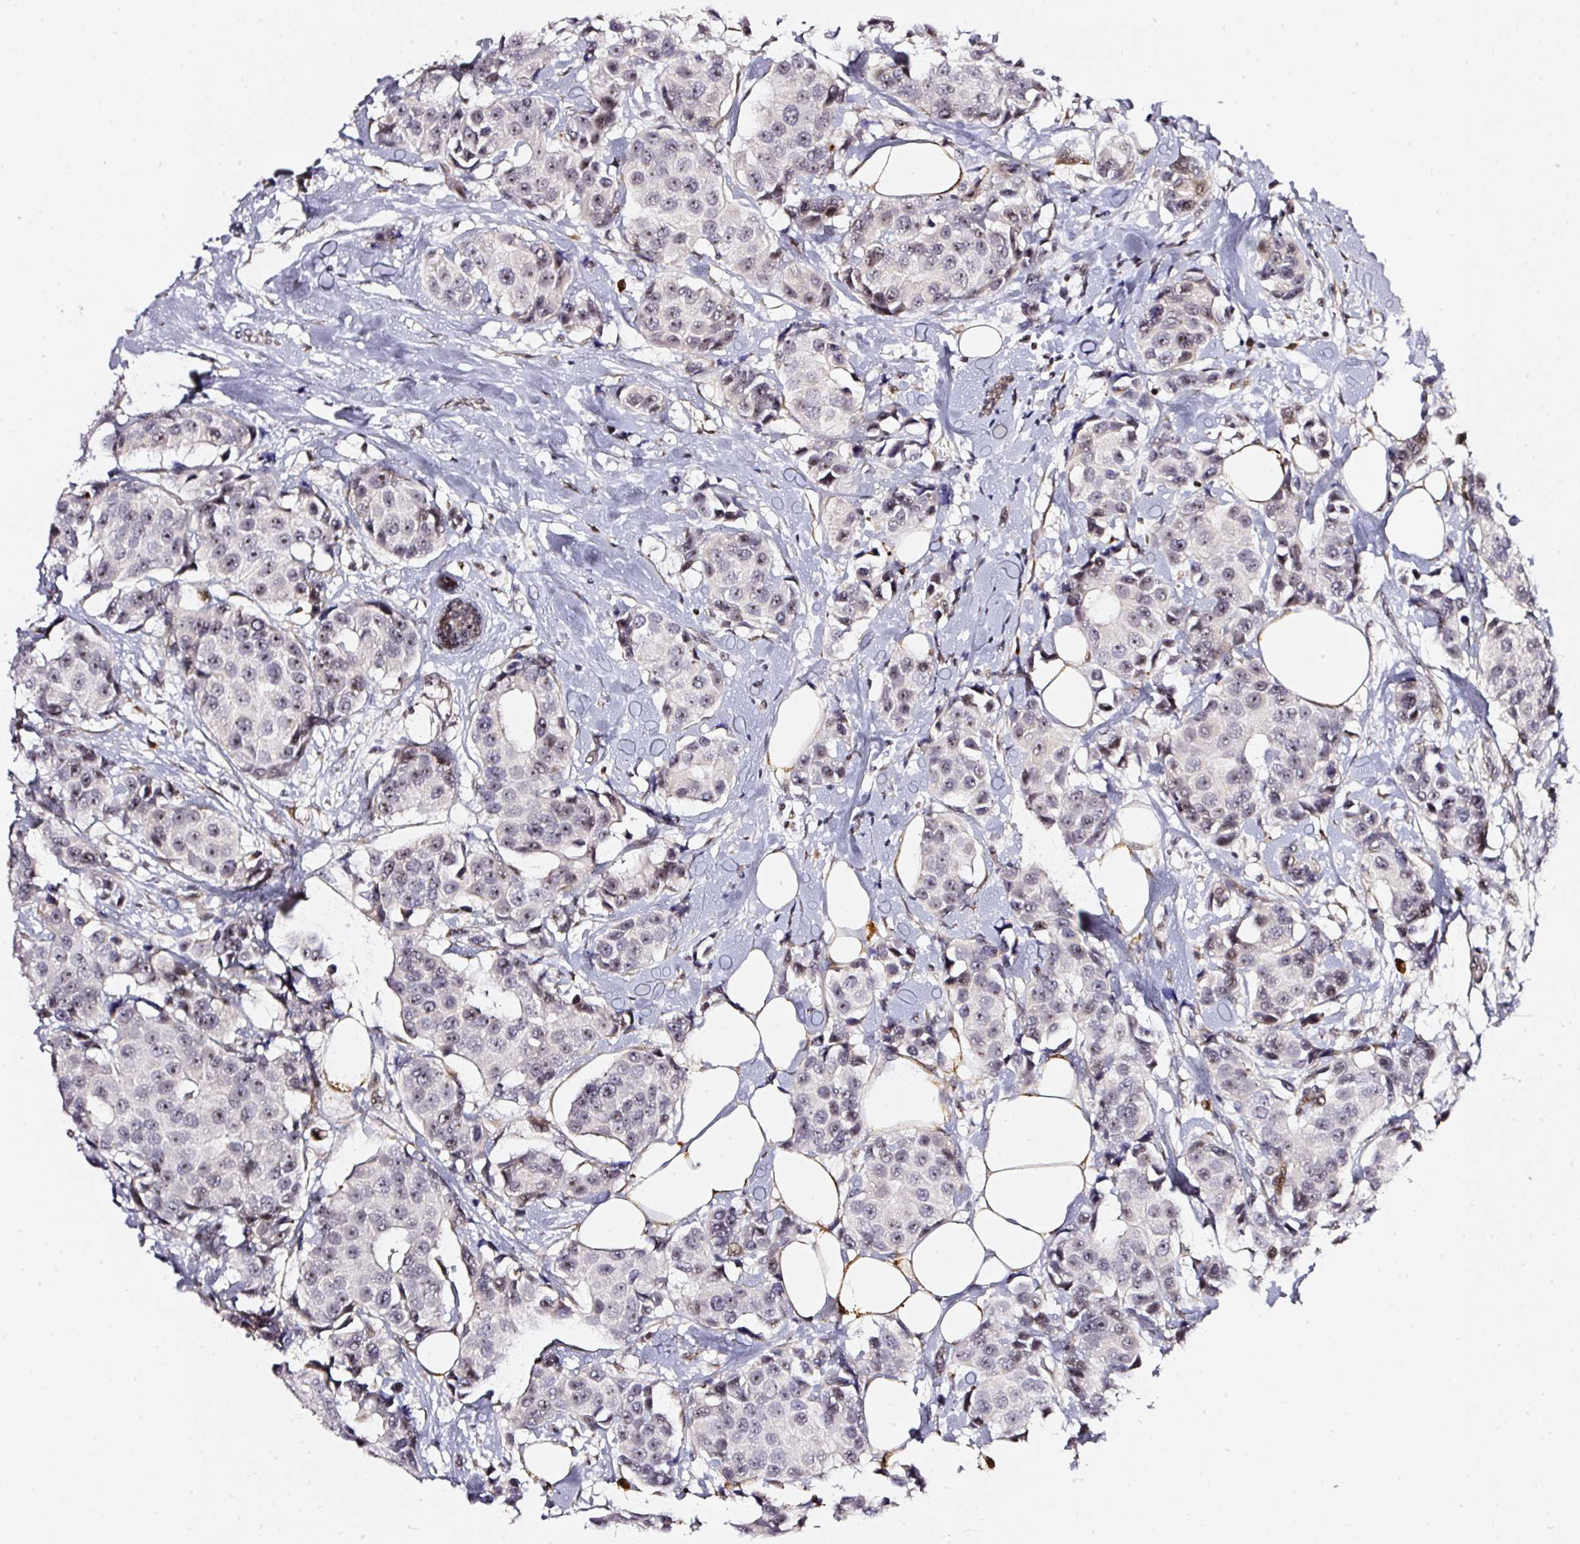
{"staining": {"intensity": "negative", "quantity": "none", "location": "none"}, "tissue": "breast cancer", "cell_type": "Tumor cells", "image_type": "cancer", "snomed": [{"axis": "morphology", "description": "Normal tissue, NOS"}, {"axis": "morphology", "description": "Duct carcinoma"}, {"axis": "topography", "description": "Breast"}], "caption": "High power microscopy histopathology image of an immunohistochemistry (IHC) image of breast cancer (invasive ductal carcinoma), revealing no significant staining in tumor cells.", "gene": "MXRA8", "patient": {"sex": "female", "age": 39}}